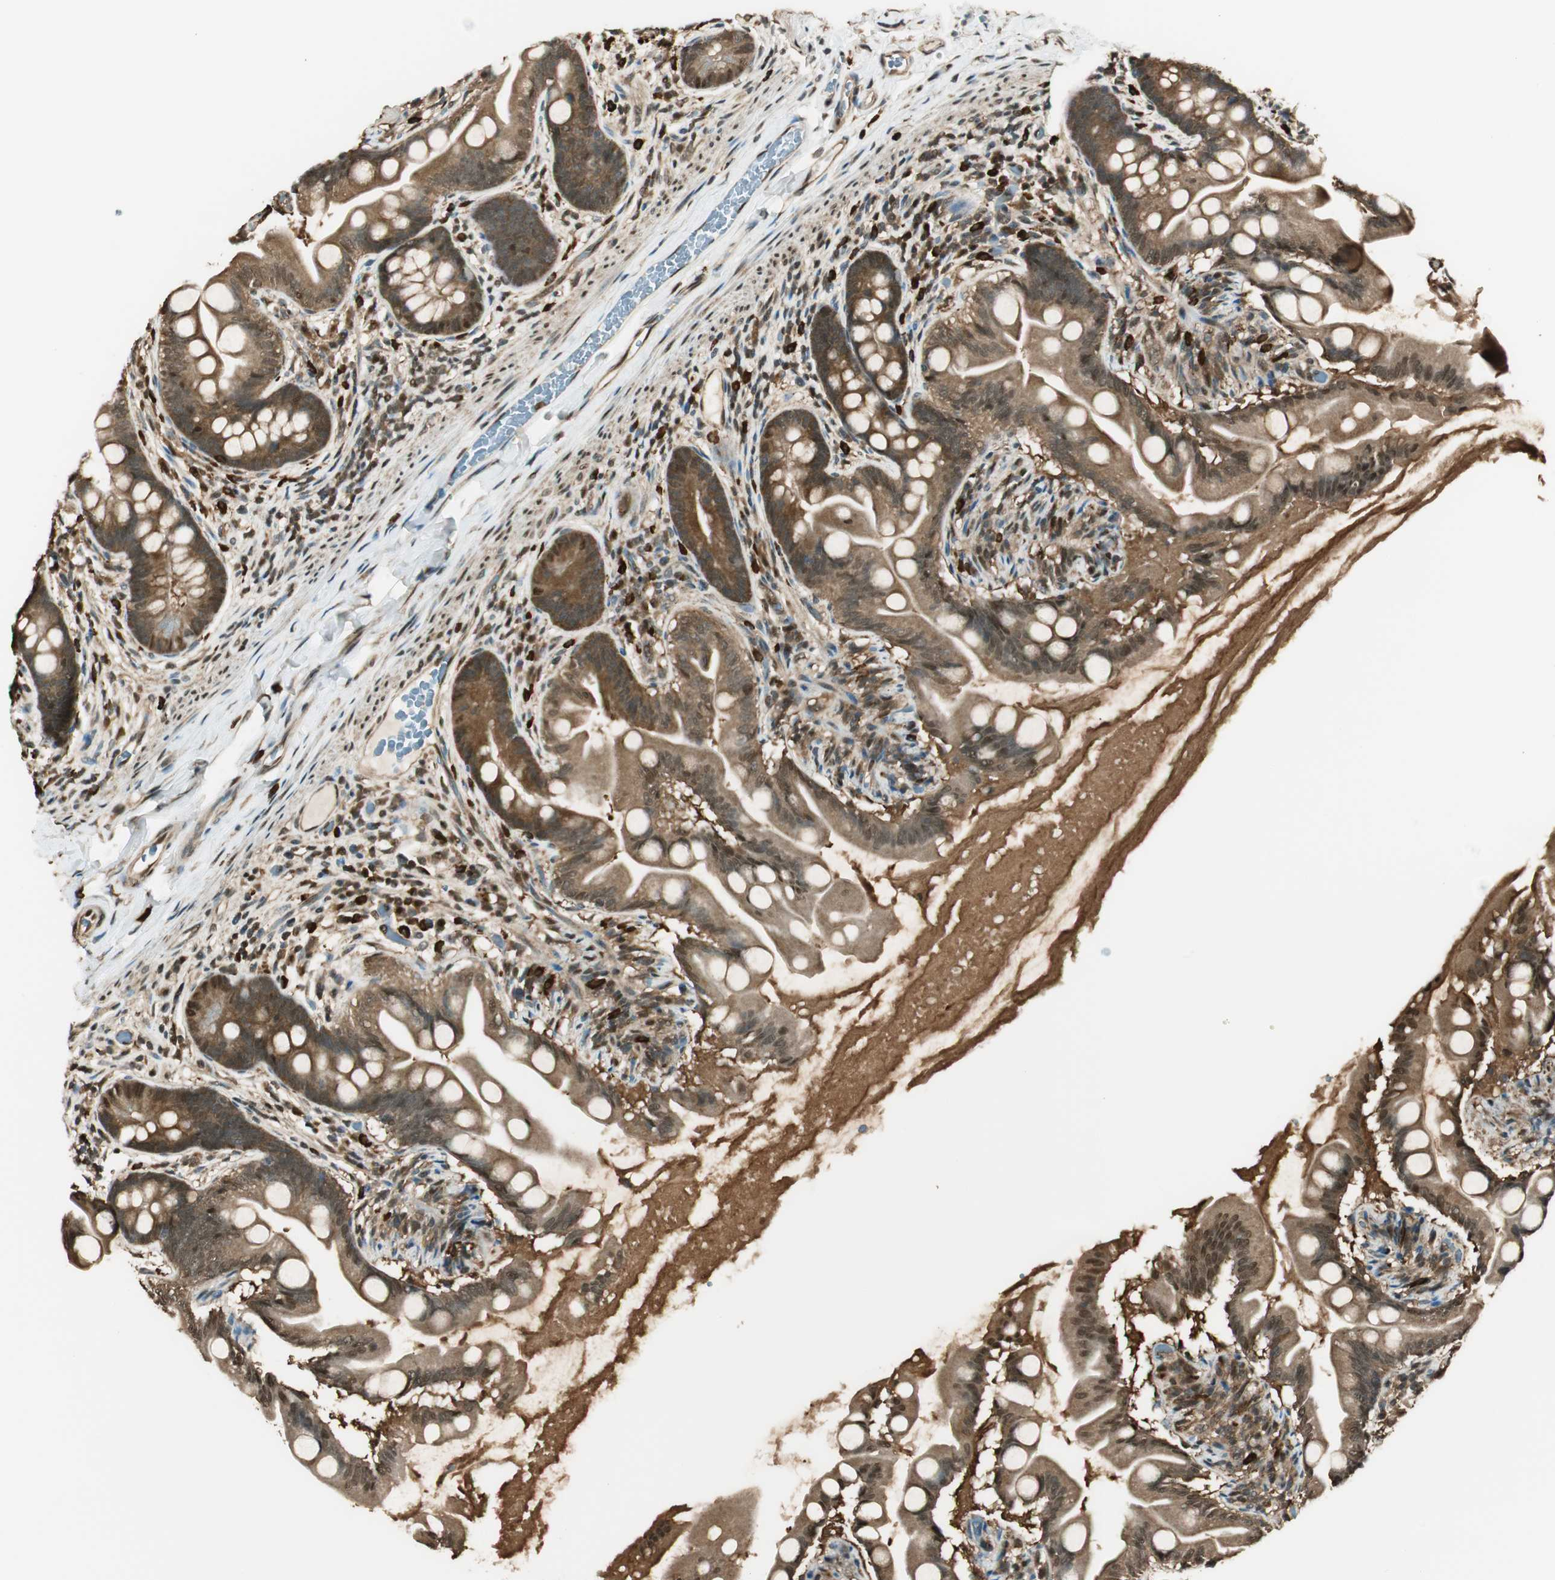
{"staining": {"intensity": "moderate", "quantity": ">75%", "location": "cytoplasmic/membranous,nuclear"}, "tissue": "small intestine", "cell_type": "Glandular cells", "image_type": "normal", "snomed": [{"axis": "morphology", "description": "Normal tissue, NOS"}, {"axis": "topography", "description": "Small intestine"}], "caption": "The immunohistochemical stain labels moderate cytoplasmic/membranous,nuclear staining in glandular cells of benign small intestine.", "gene": "ENSG00000268870", "patient": {"sex": "female", "age": 56}}